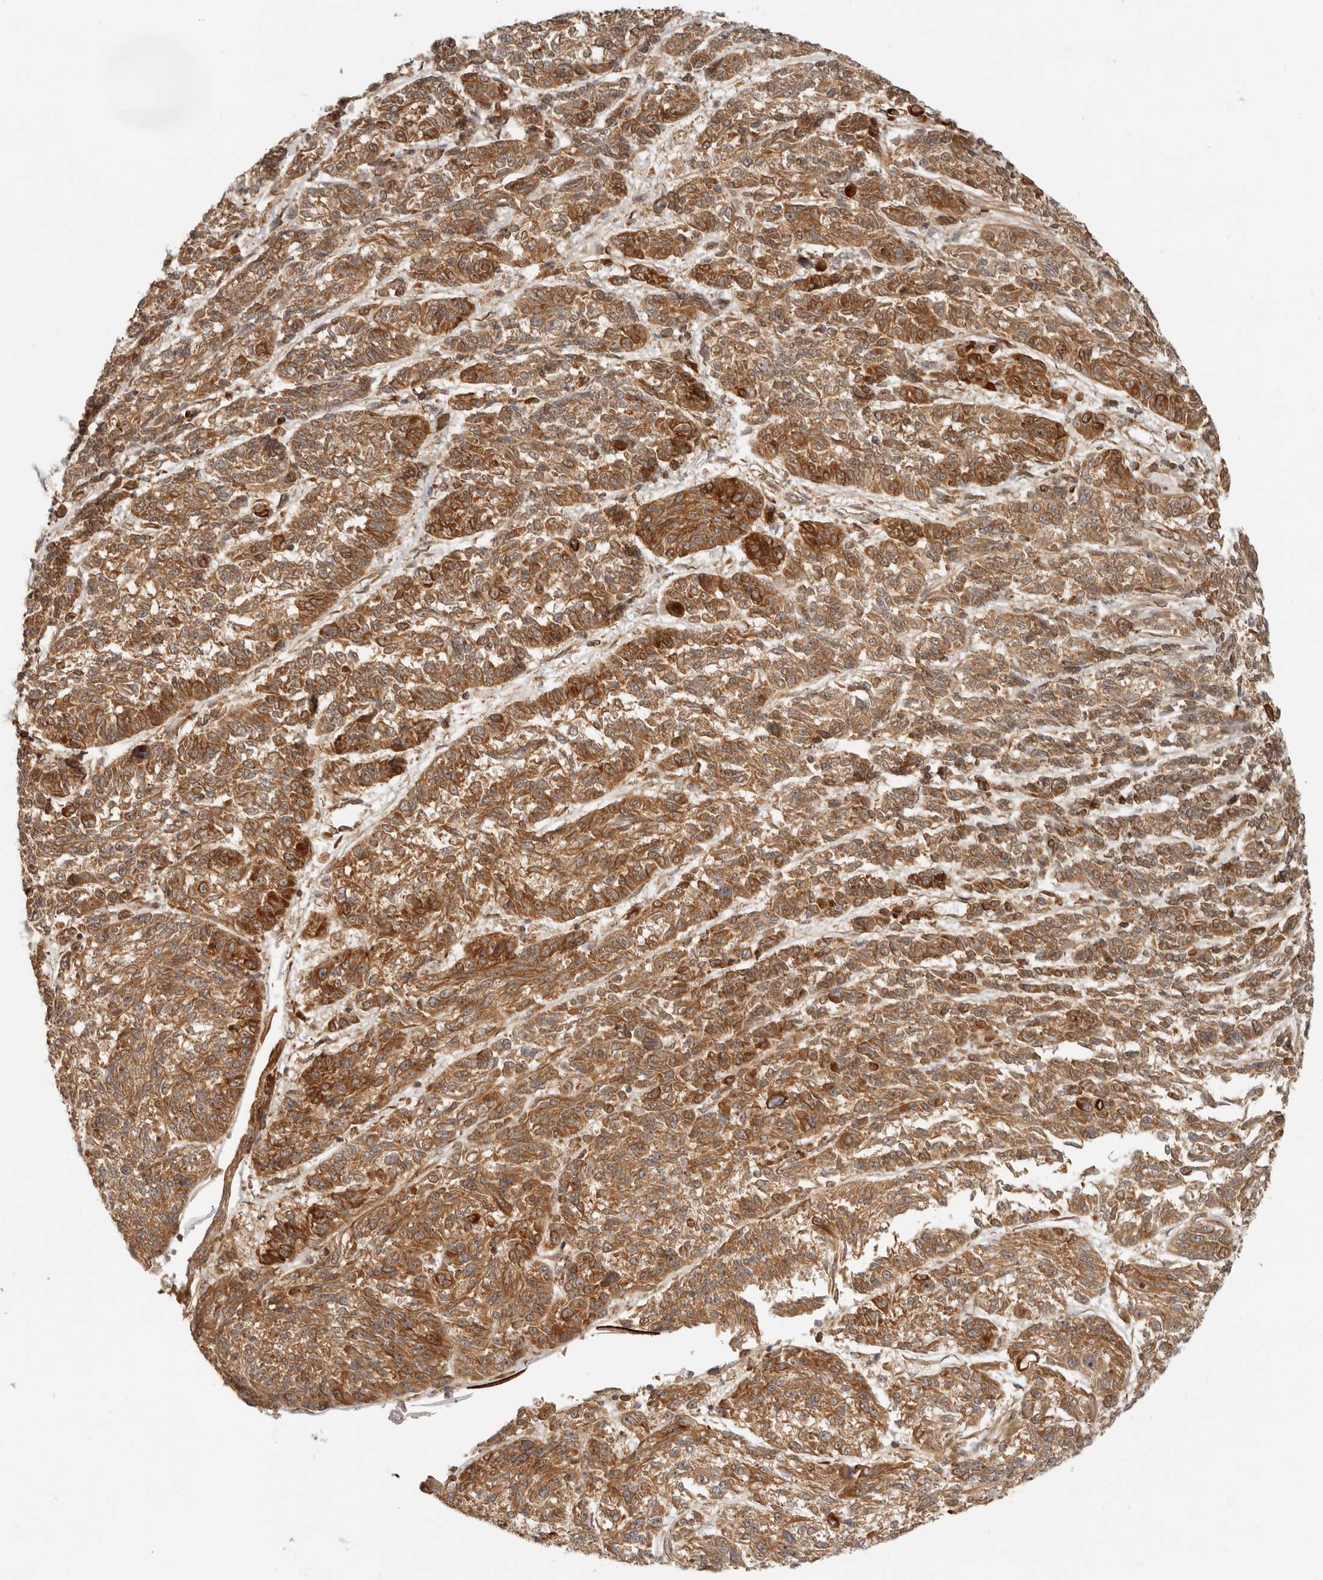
{"staining": {"intensity": "moderate", "quantity": ">75%", "location": "cytoplasmic/membranous"}, "tissue": "melanoma", "cell_type": "Tumor cells", "image_type": "cancer", "snomed": [{"axis": "morphology", "description": "Malignant melanoma, NOS"}, {"axis": "topography", "description": "Skin"}], "caption": "Approximately >75% of tumor cells in human malignant melanoma show moderate cytoplasmic/membranous protein positivity as visualized by brown immunohistochemical staining.", "gene": "UFSP1", "patient": {"sex": "male", "age": 53}}